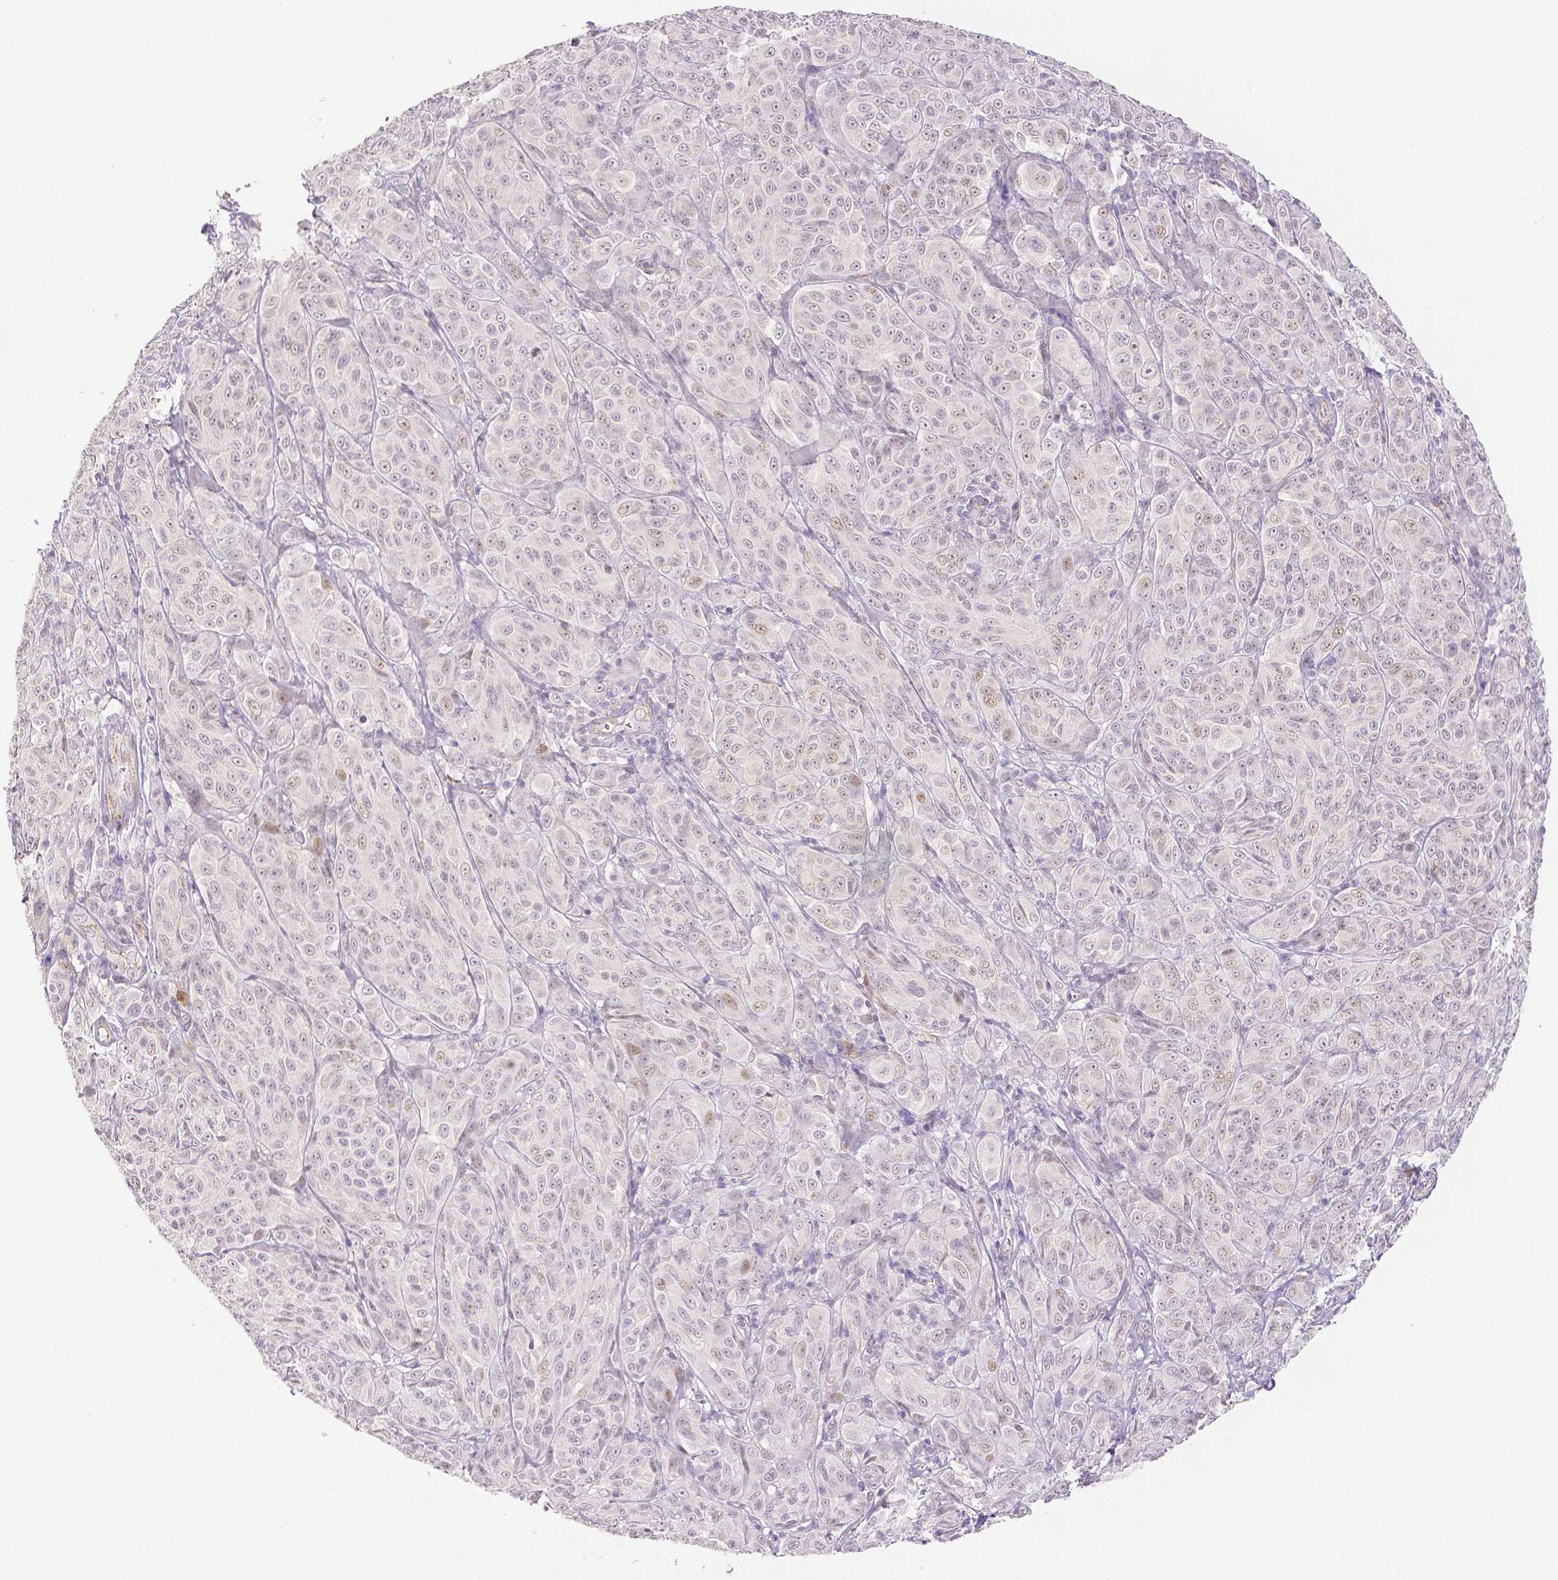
{"staining": {"intensity": "weak", "quantity": "<25%", "location": "nuclear"}, "tissue": "melanoma", "cell_type": "Tumor cells", "image_type": "cancer", "snomed": [{"axis": "morphology", "description": "Malignant melanoma, NOS"}, {"axis": "topography", "description": "Skin"}], "caption": "Melanoma was stained to show a protein in brown. There is no significant expression in tumor cells.", "gene": "OCLN", "patient": {"sex": "male", "age": 89}}